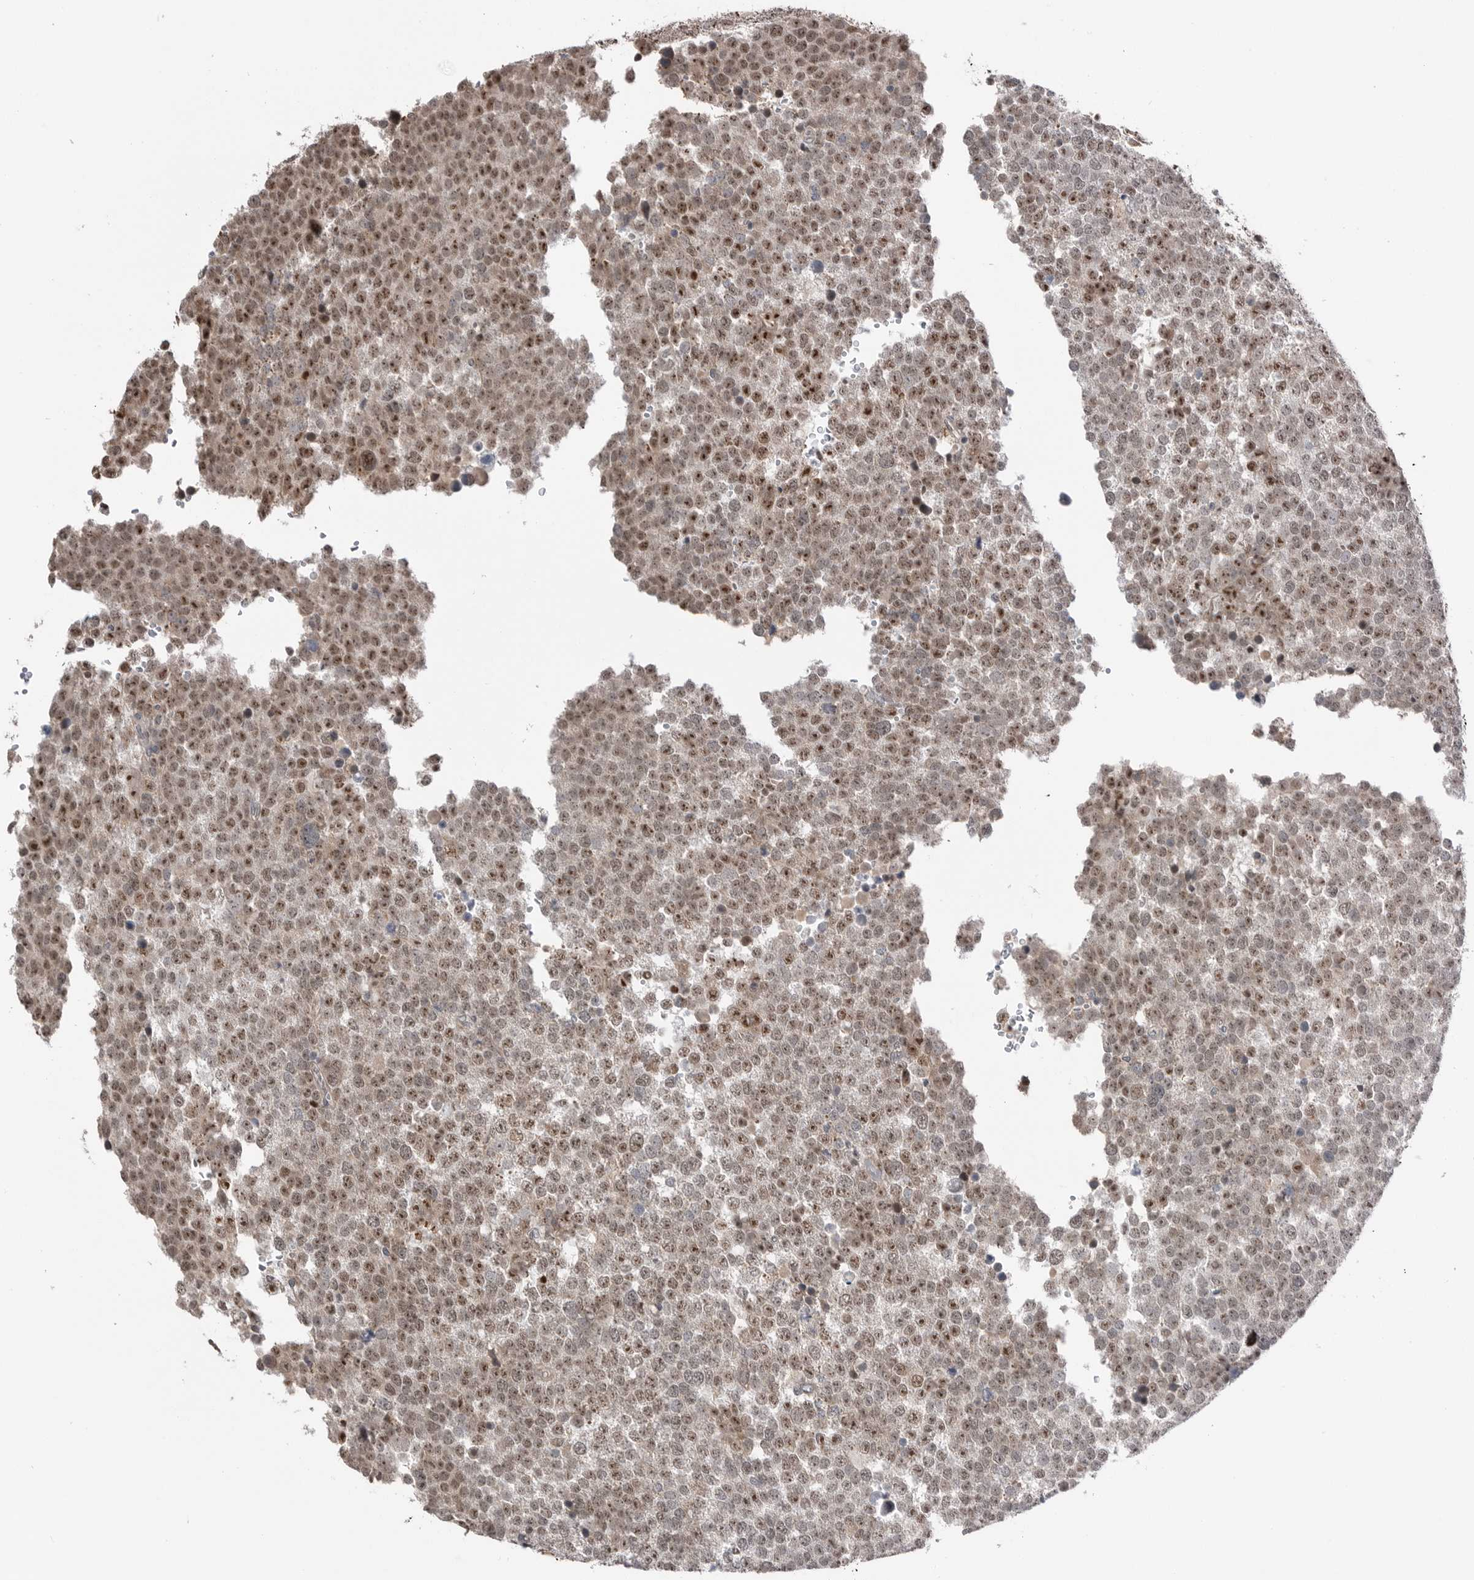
{"staining": {"intensity": "moderate", "quantity": ">75%", "location": "nuclear"}, "tissue": "testis cancer", "cell_type": "Tumor cells", "image_type": "cancer", "snomed": [{"axis": "morphology", "description": "Seminoma, NOS"}, {"axis": "topography", "description": "Testis"}], "caption": "This micrograph shows IHC staining of testis cancer, with medium moderate nuclear staining in approximately >75% of tumor cells.", "gene": "NTAQ1", "patient": {"sex": "male", "age": 71}}